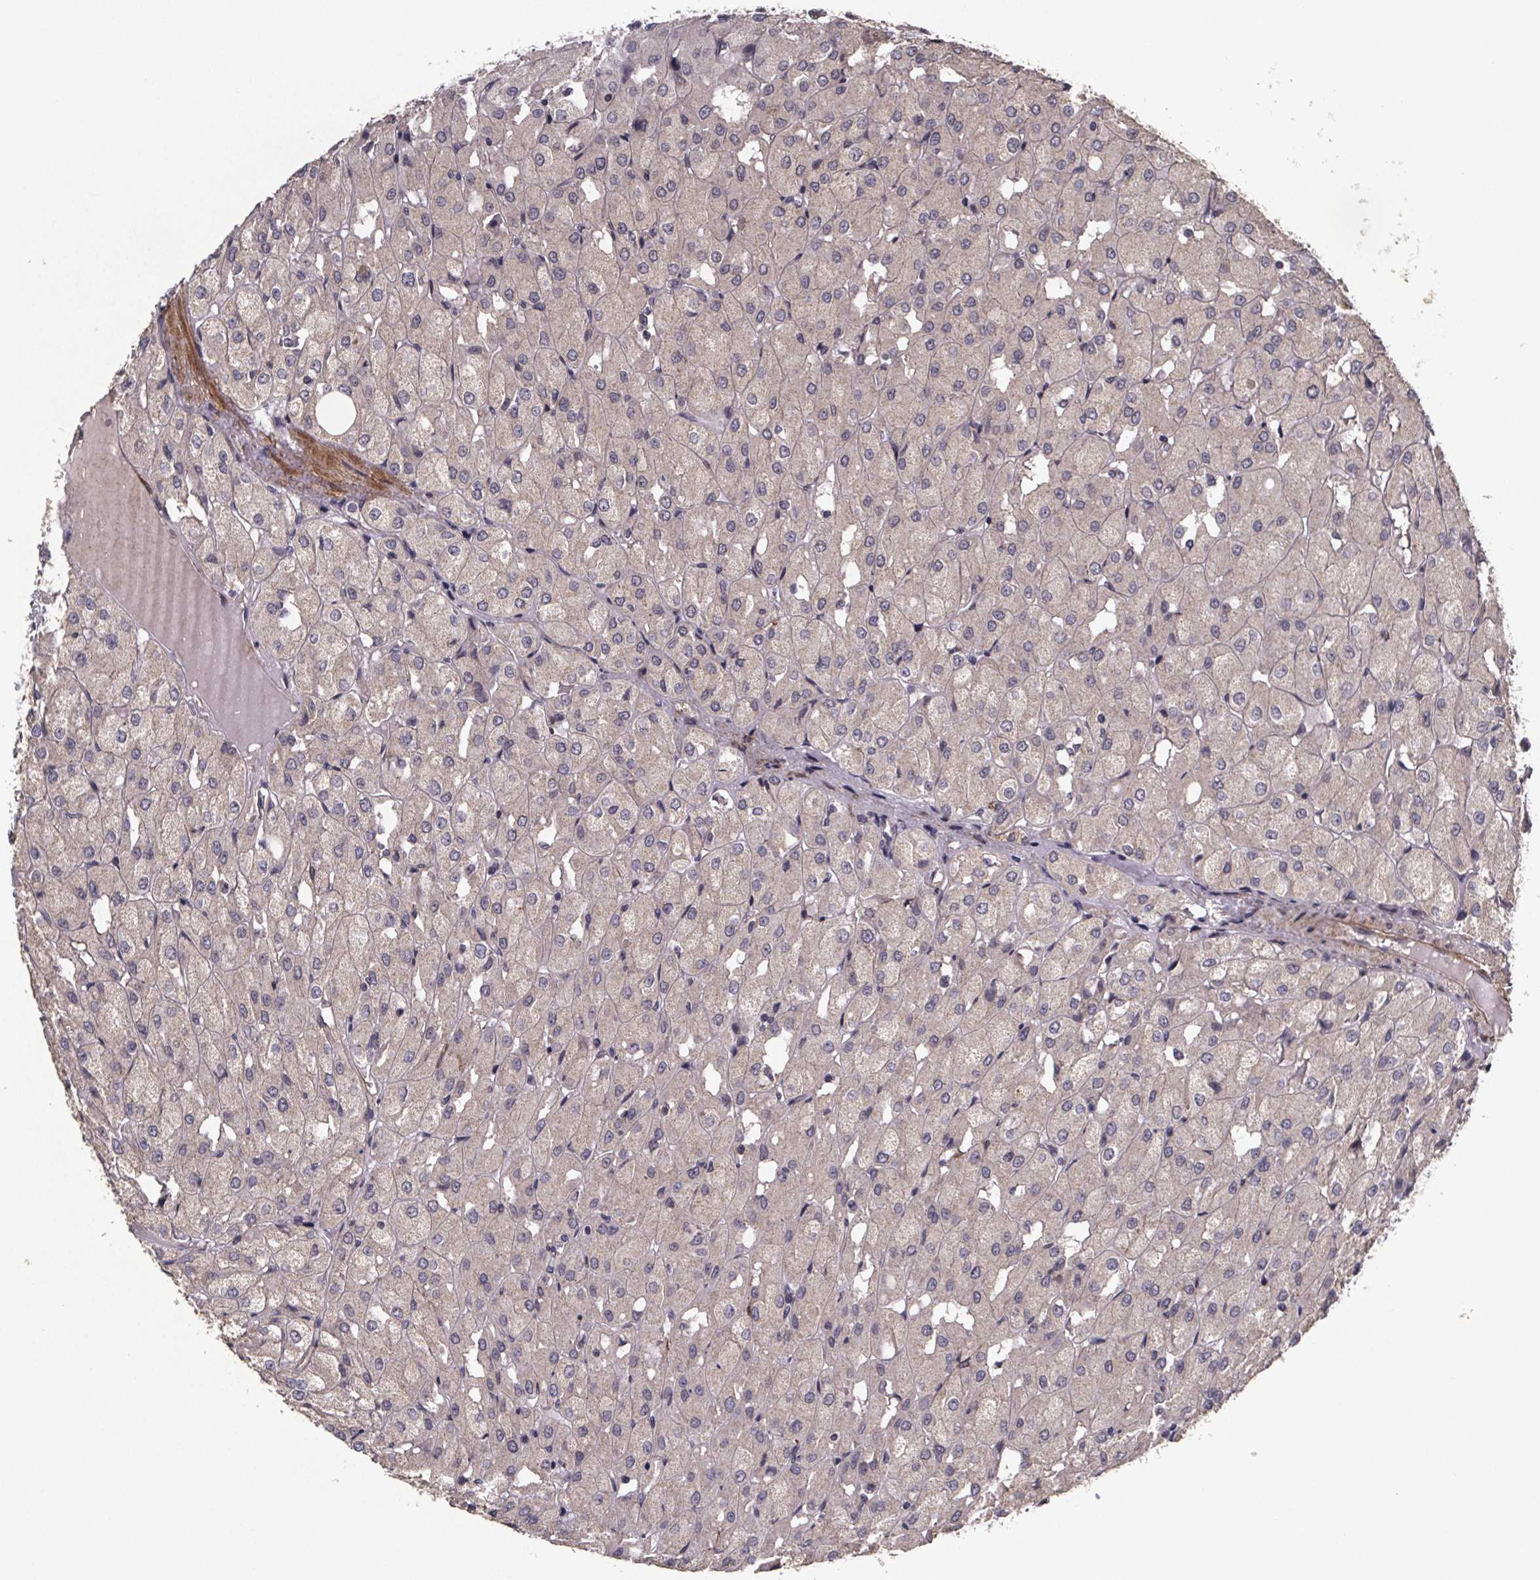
{"staining": {"intensity": "negative", "quantity": "none", "location": "none"}, "tissue": "renal cancer", "cell_type": "Tumor cells", "image_type": "cancer", "snomed": [{"axis": "morphology", "description": "Adenocarcinoma, NOS"}, {"axis": "topography", "description": "Kidney"}], "caption": "Tumor cells are negative for brown protein staining in adenocarcinoma (renal).", "gene": "PALLD", "patient": {"sex": "male", "age": 72}}